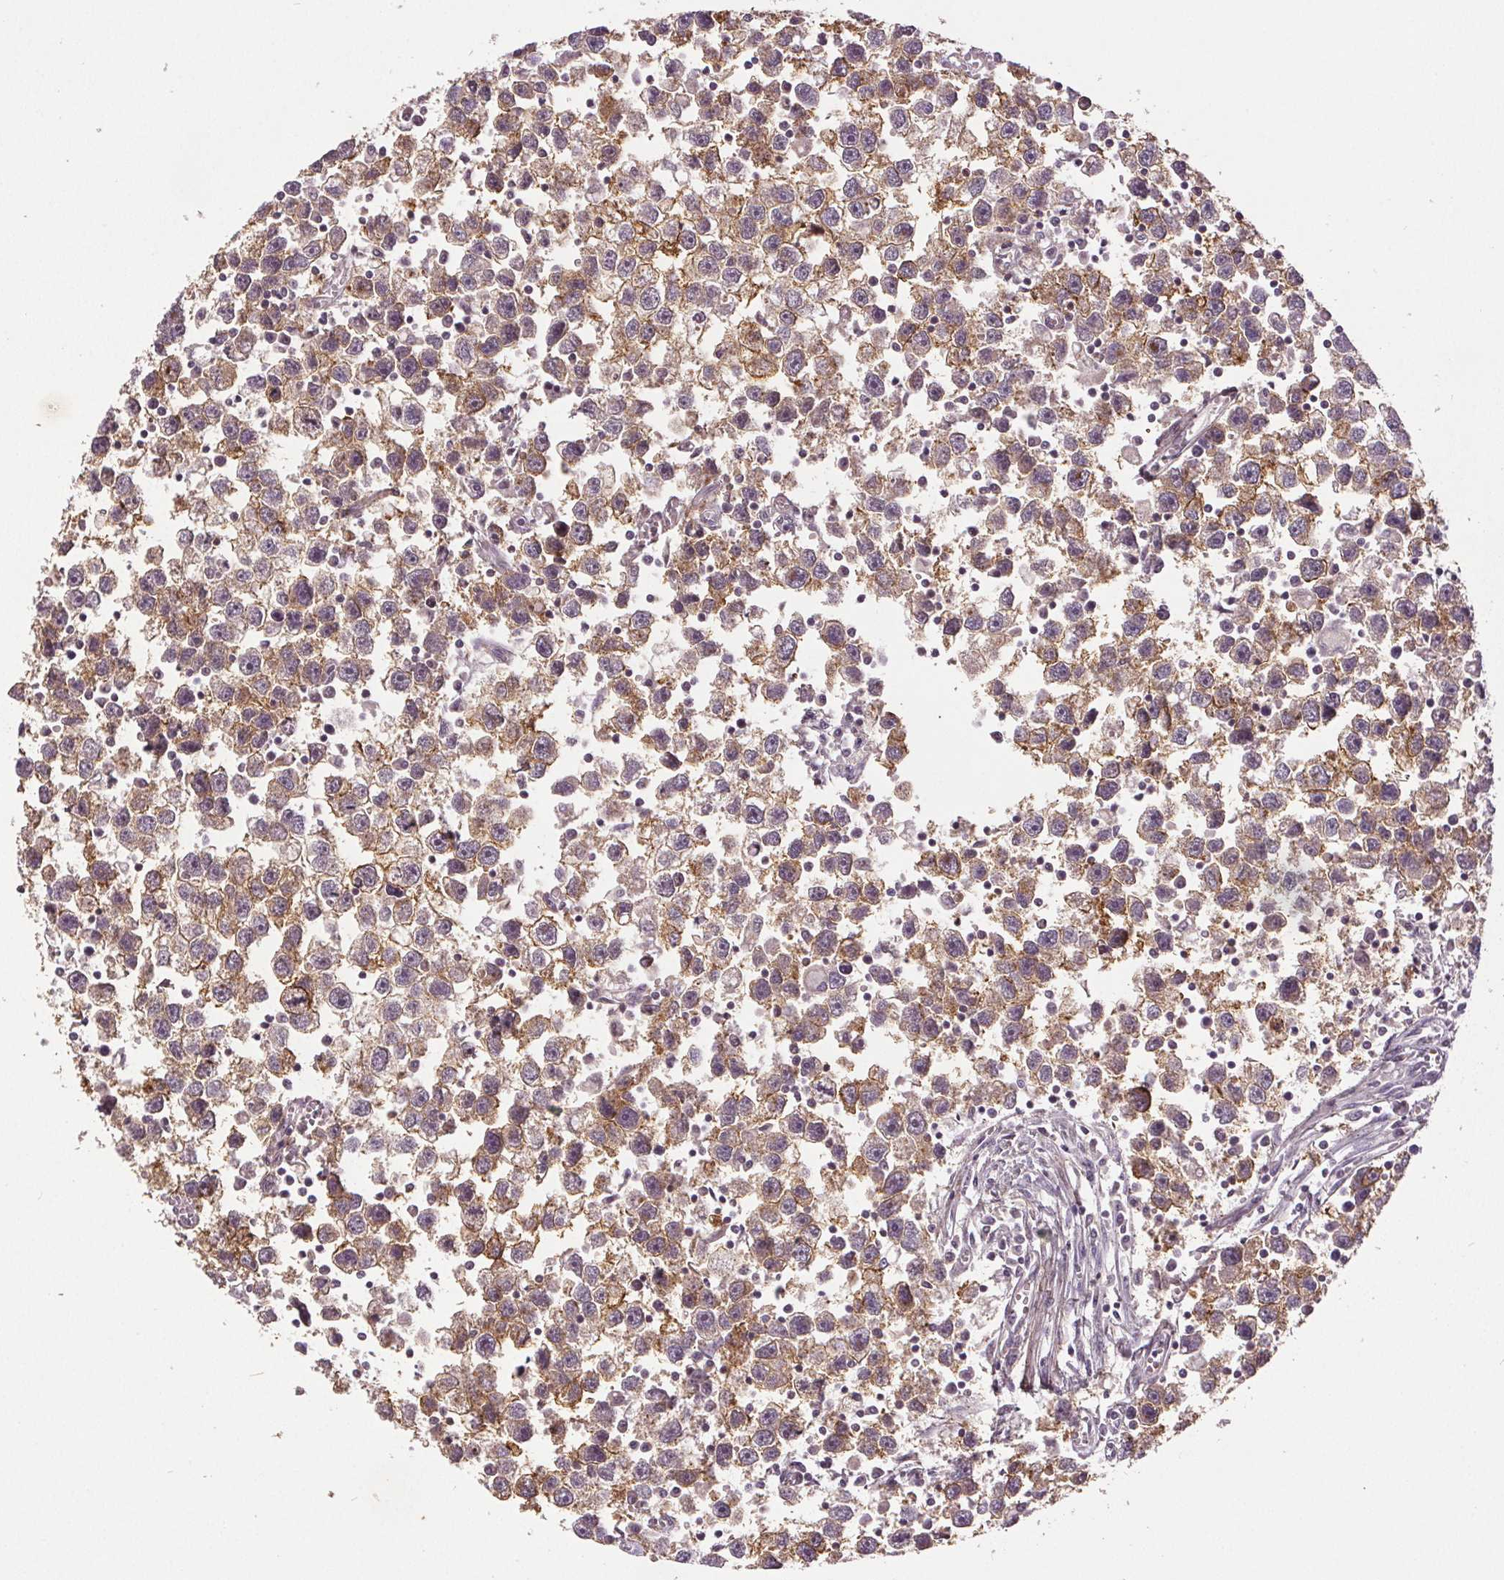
{"staining": {"intensity": "moderate", "quantity": ">75%", "location": "cytoplasmic/membranous"}, "tissue": "testis cancer", "cell_type": "Tumor cells", "image_type": "cancer", "snomed": [{"axis": "morphology", "description": "Seminoma, NOS"}, {"axis": "topography", "description": "Testis"}], "caption": "Testis cancer stained with immunohistochemistry exhibits moderate cytoplasmic/membranous expression in about >75% of tumor cells. (DAB IHC, brown staining for protein, blue staining for nuclei).", "gene": "EPHB3", "patient": {"sex": "male", "age": 30}}